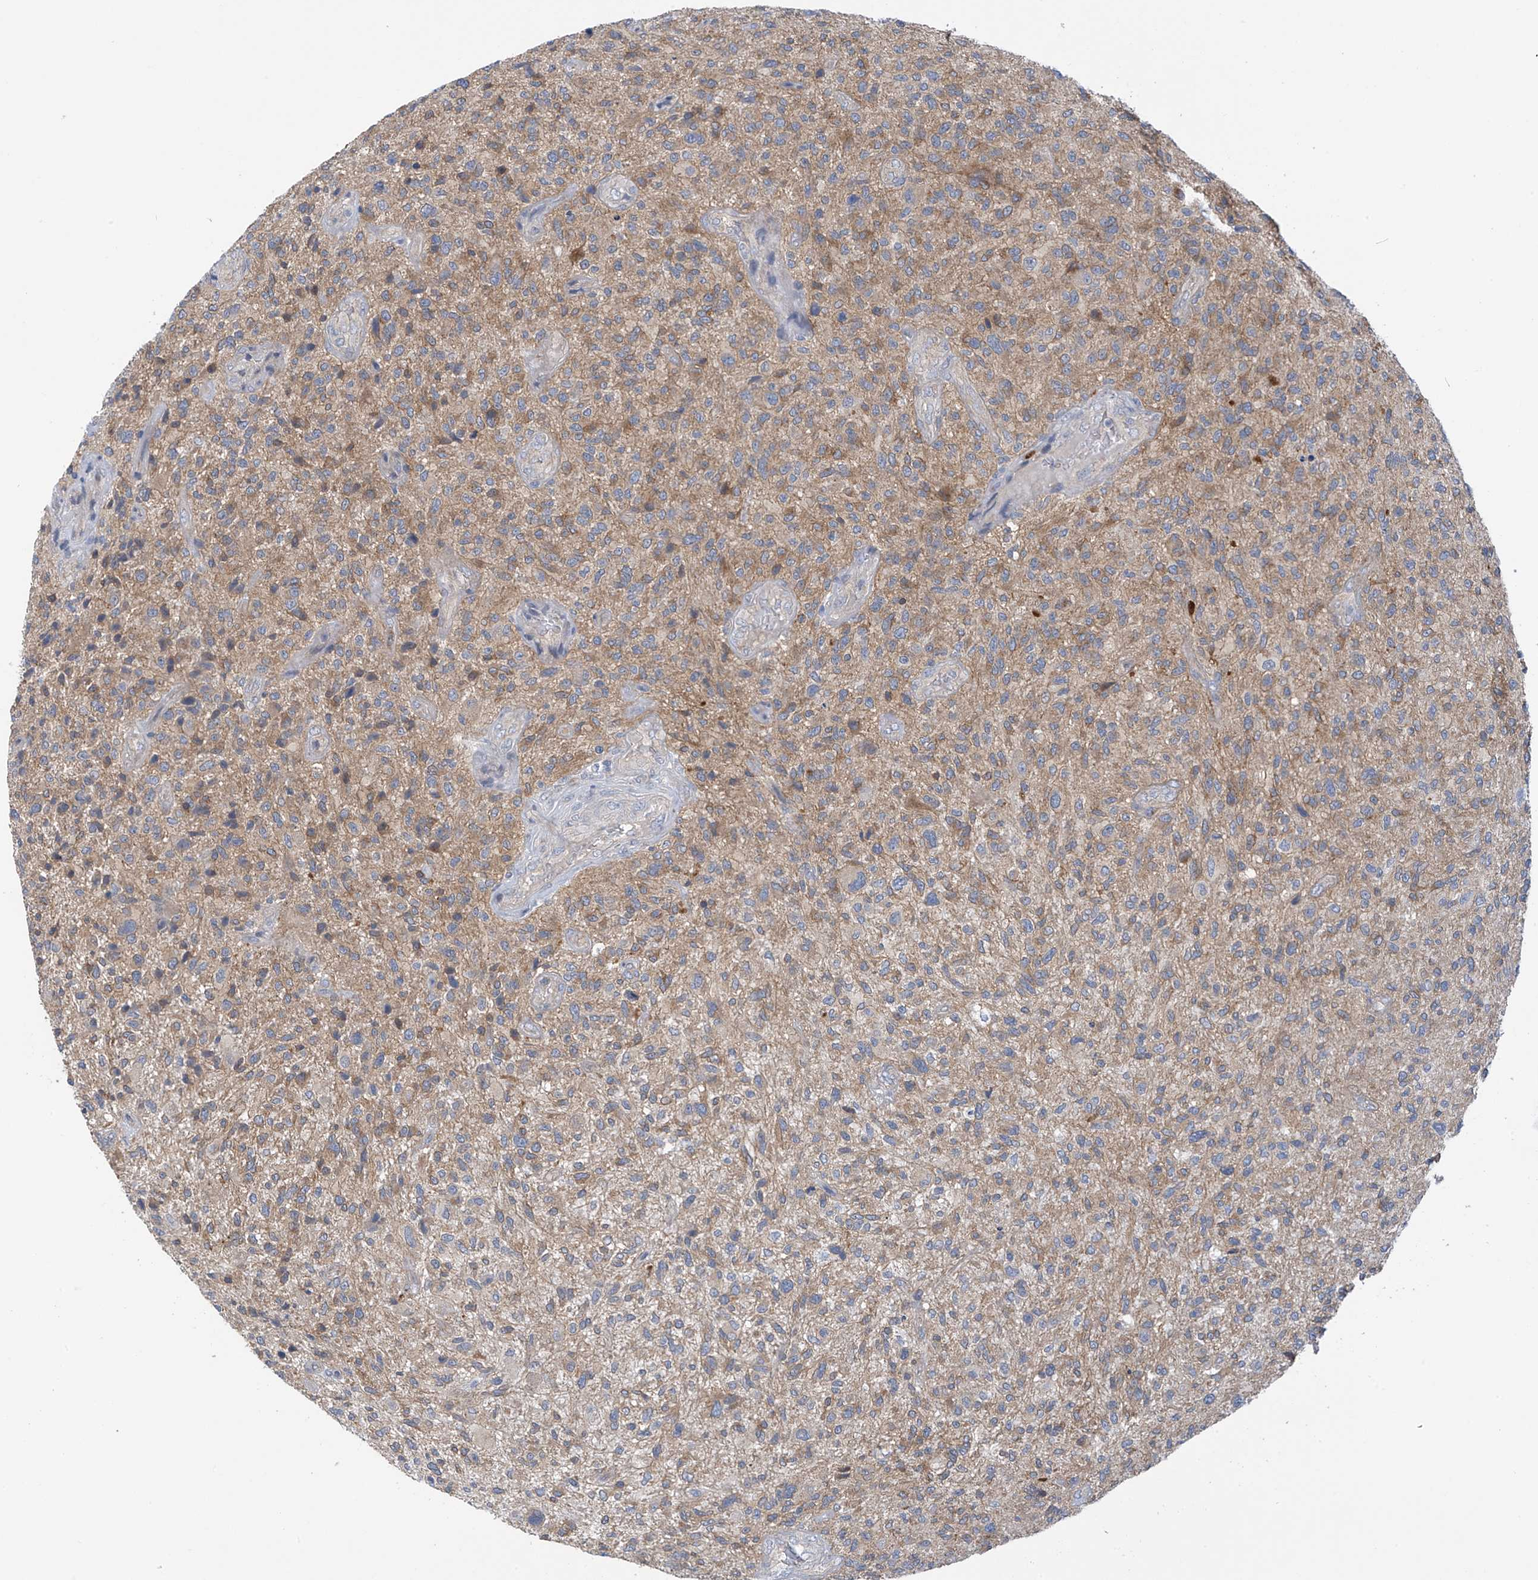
{"staining": {"intensity": "weak", "quantity": "25%-75%", "location": "cytoplasmic/membranous"}, "tissue": "glioma", "cell_type": "Tumor cells", "image_type": "cancer", "snomed": [{"axis": "morphology", "description": "Glioma, malignant, High grade"}, {"axis": "topography", "description": "Brain"}], "caption": "The immunohistochemical stain labels weak cytoplasmic/membranous positivity in tumor cells of glioma tissue.", "gene": "REPS1", "patient": {"sex": "male", "age": 47}}